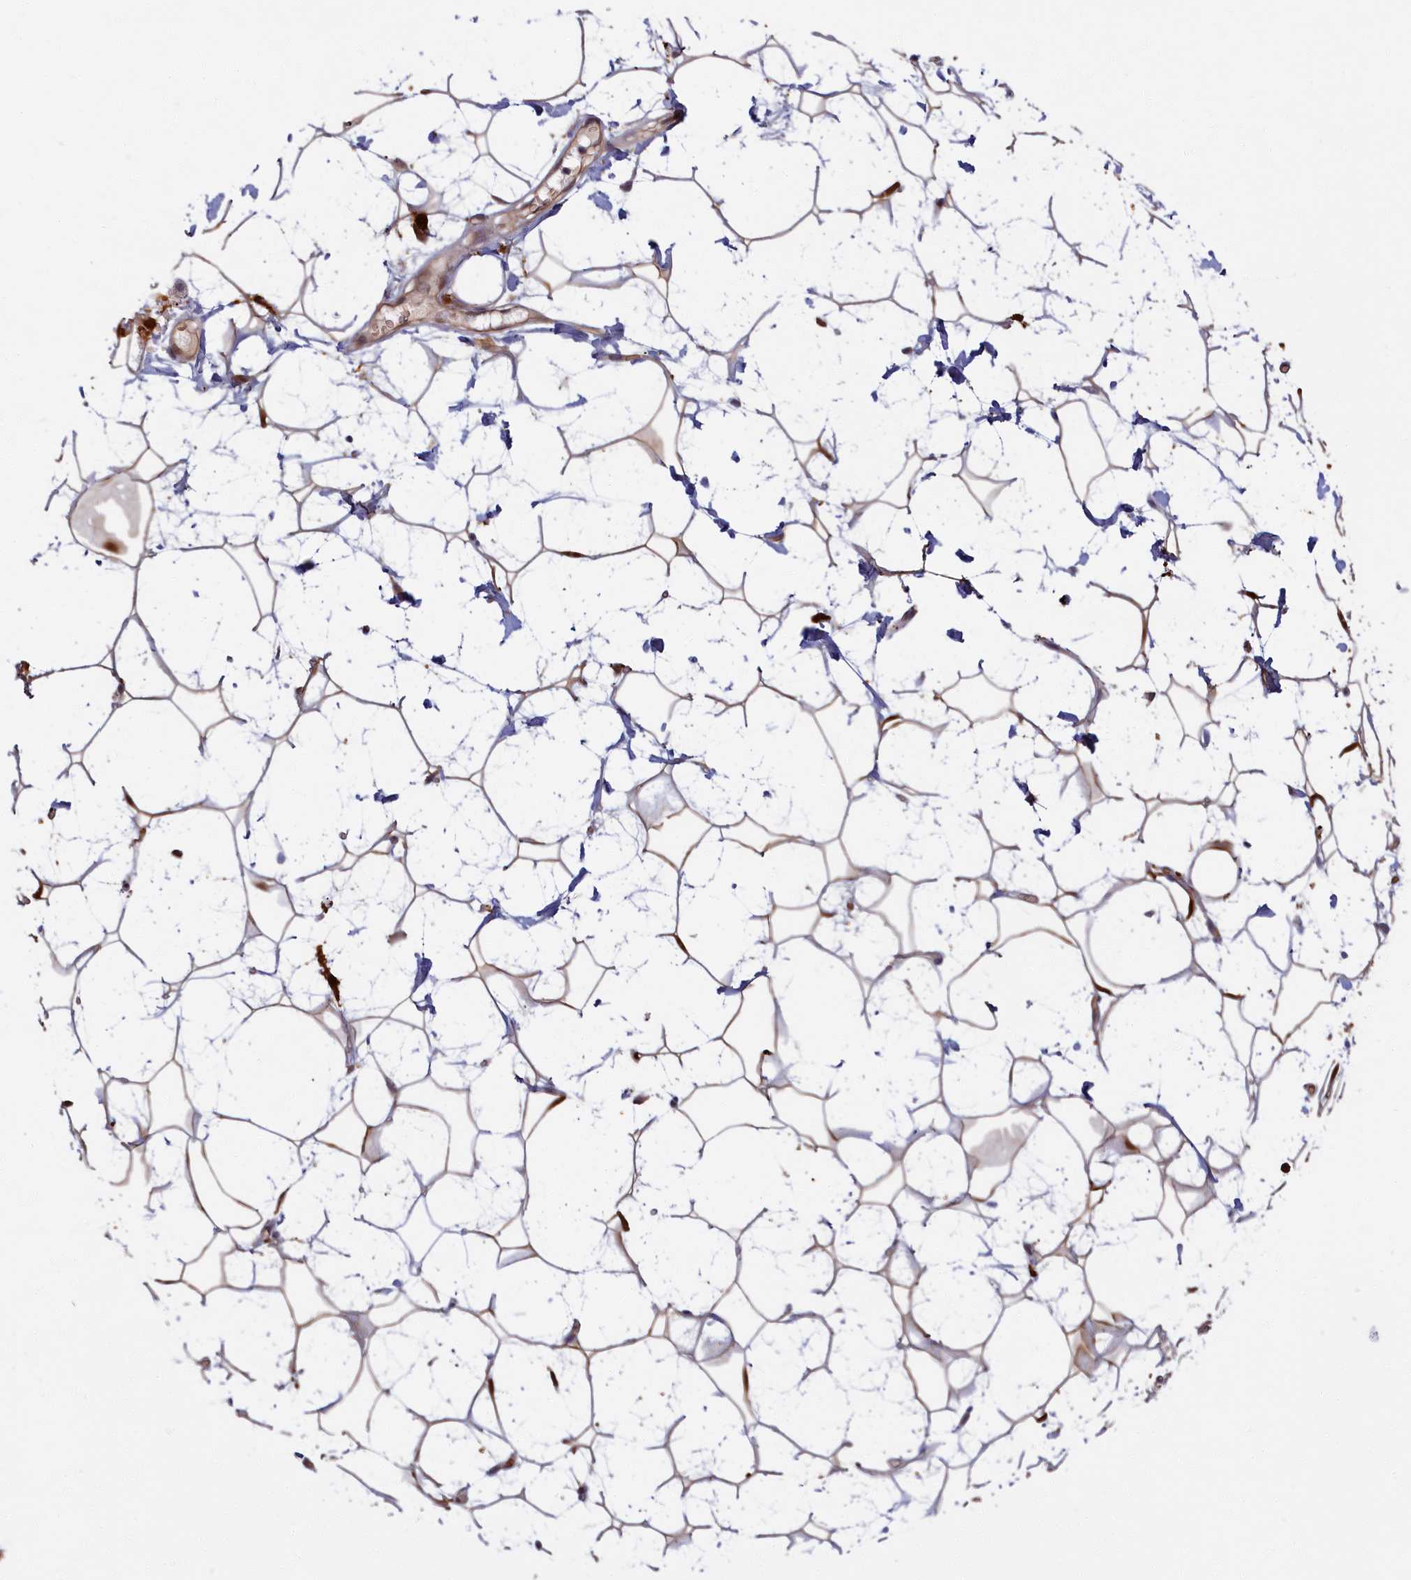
{"staining": {"intensity": "strong", "quantity": ">75%", "location": "cytoplasmic/membranous,nuclear"}, "tissue": "adipose tissue", "cell_type": "Adipocytes", "image_type": "normal", "snomed": [{"axis": "morphology", "description": "Normal tissue, NOS"}, {"axis": "topography", "description": "Breast"}], "caption": "IHC staining of benign adipose tissue, which shows high levels of strong cytoplasmic/membranous,nuclear staining in approximately >75% of adipocytes indicating strong cytoplasmic/membranous,nuclear protein expression. The staining was performed using DAB (brown) for protein detection and nuclei were counterstained in hematoxylin (blue).", "gene": "BLVRB", "patient": {"sex": "female", "age": 26}}